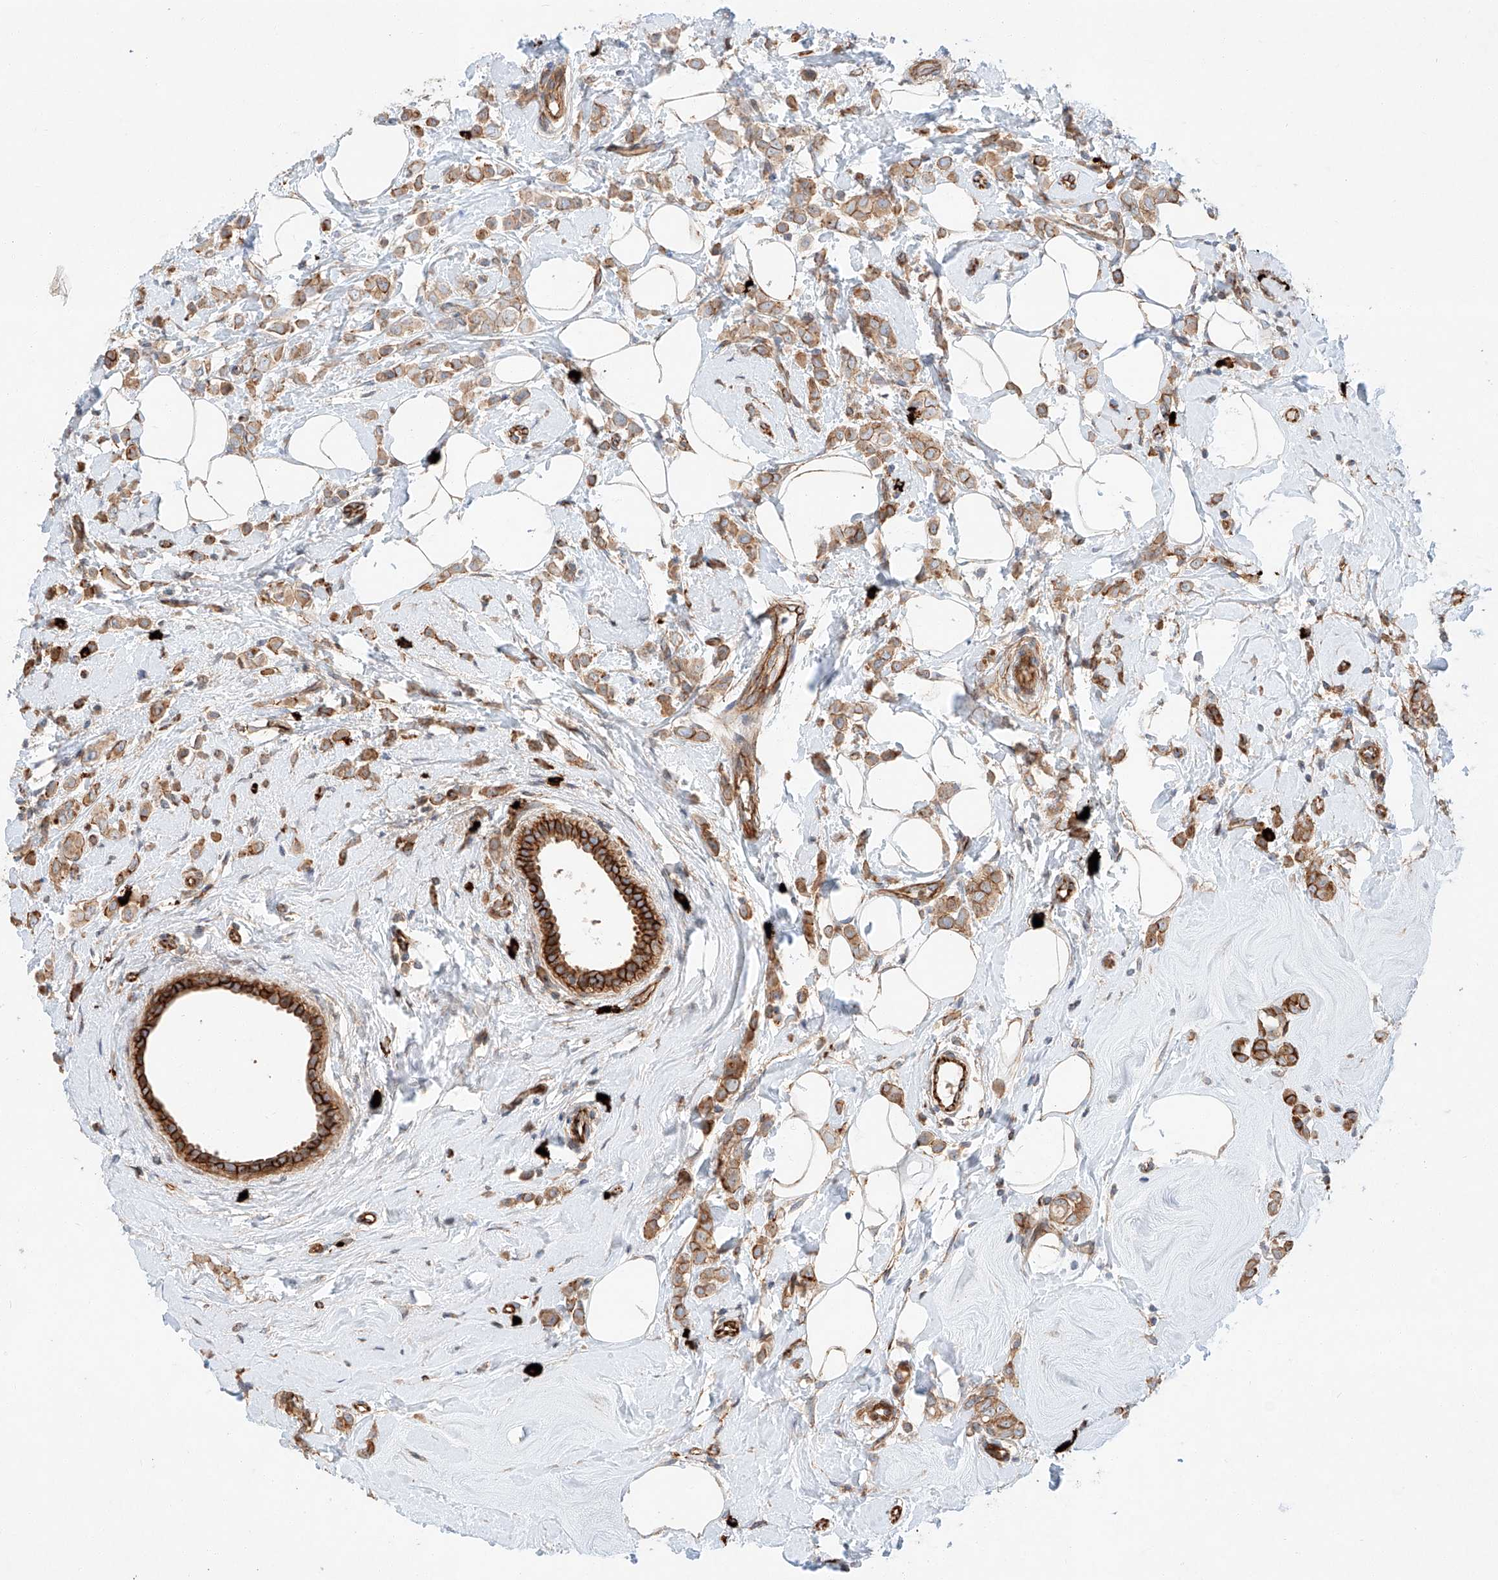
{"staining": {"intensity": "moderate", "quantity": ">75%", "location": "cytoplasmic/membranous"}, "tissue": "breast cancer", "cell_type": "Tumor cells", "image_type": "cancer", "snomed": [{"axis": "morphology", "description": "Lobular carcinoma"}, {"axis": "topography", "description": "Breast"}], "caption": "A micrograph of lobular carcinoma (breast) stained for a protein demonstrates moderate cytoplasmic/membranous brown staining in tumor cells.", "gene": "MINDY4", "patient": {"sex": "female", "age": 47}}